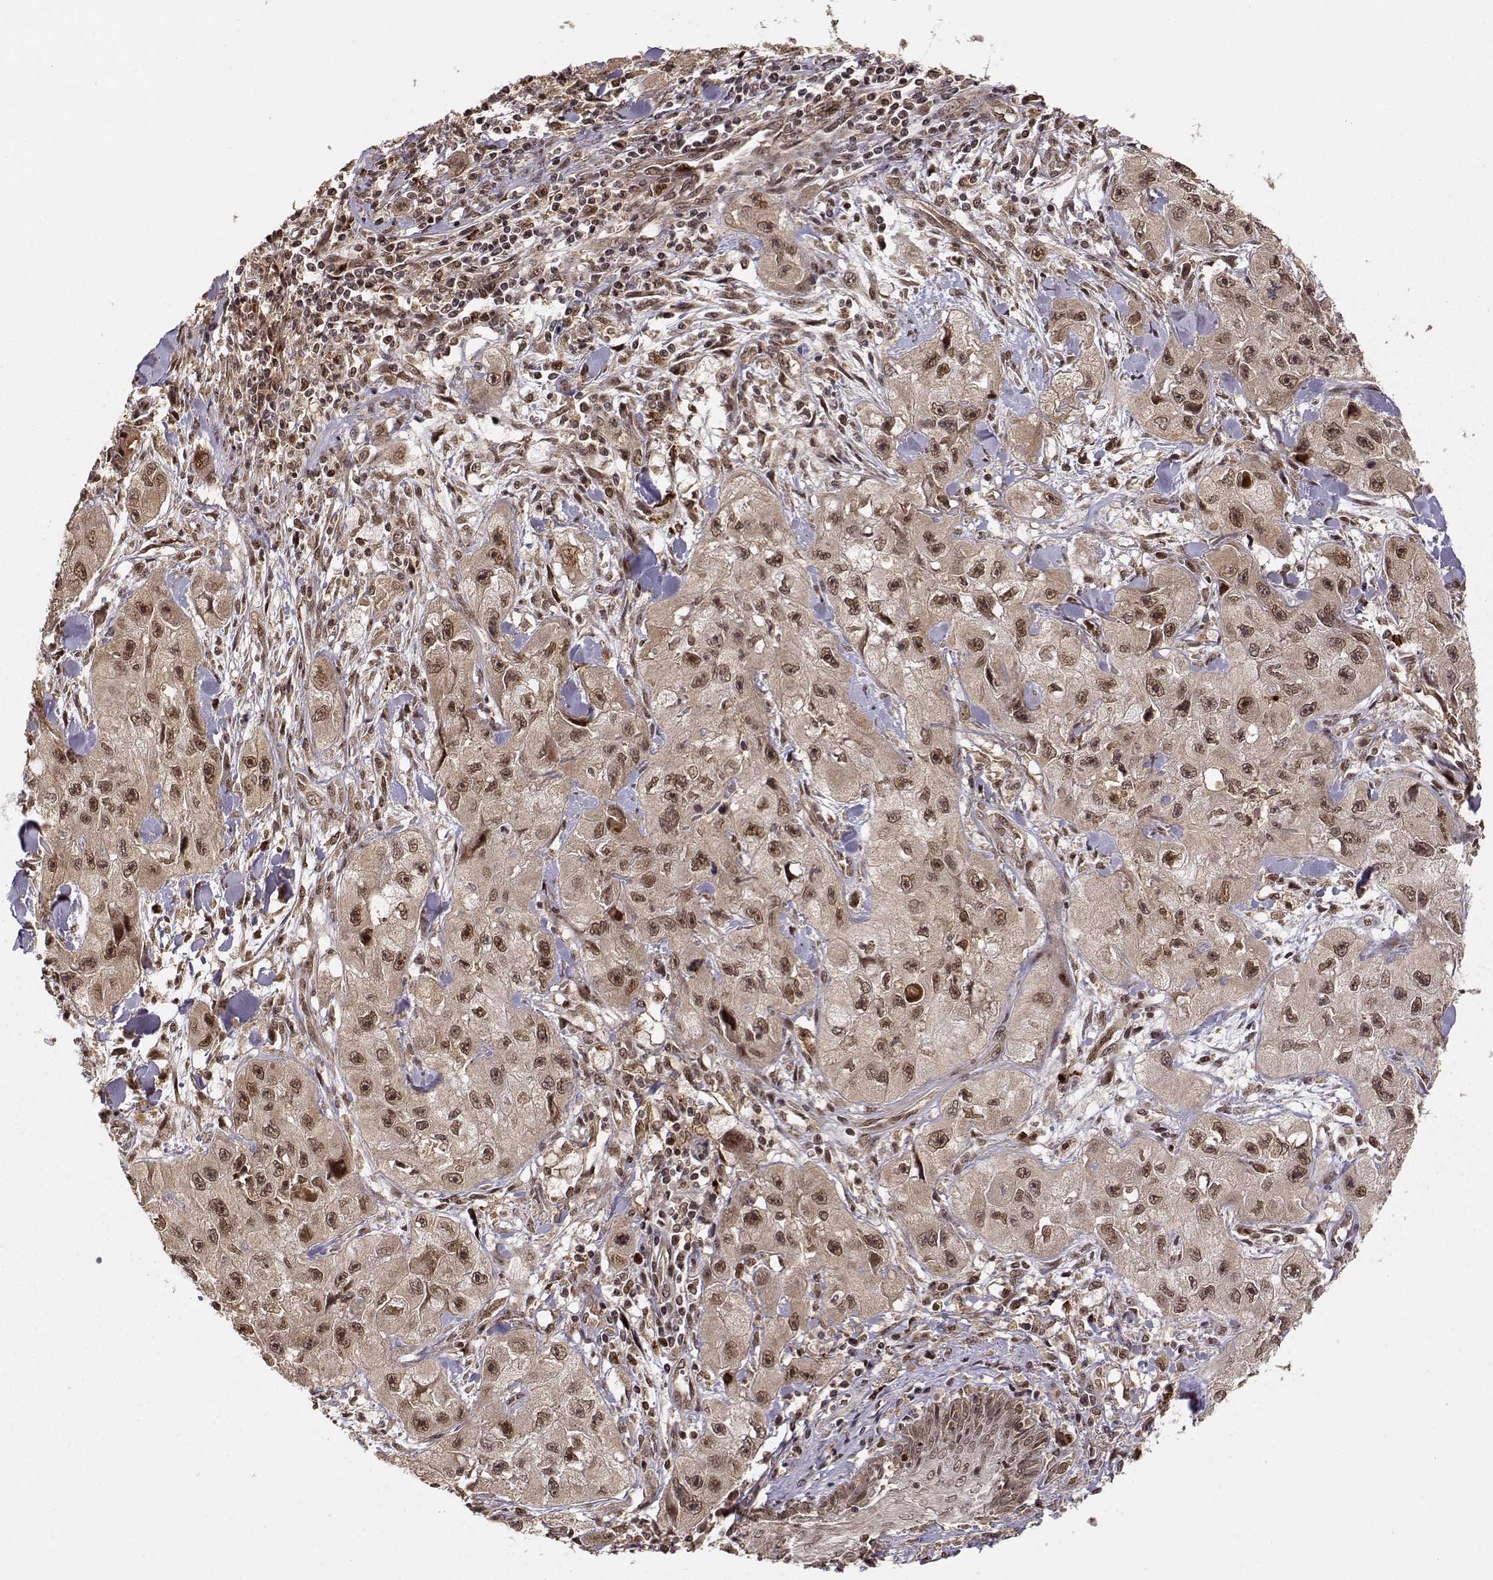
{"staining": {"intensity": "moderate", "quantity": ">75%", "location": "cytoplasmic/membranous,nuclear"}, "tissue": "skin cancer", "cell_type": "Tumor cells", "image_type": "cancer", "snomed": [{"axis": "morphology", "description": "Squamous cell carcinoma, NOS"}, {"axis": "topography", "description": "Skin"}, {"axis": "topography", "description": "Subcutis"}], "caption": "The histopathology image exhibits staining of squamous cell carcinoma (skin), revealing moderate cytoplasmic/membranous and nuclear protein expression (brown color) within tumor cells.", "gene": "MAEA", "patient": {"sex": "male", "age": 73}}